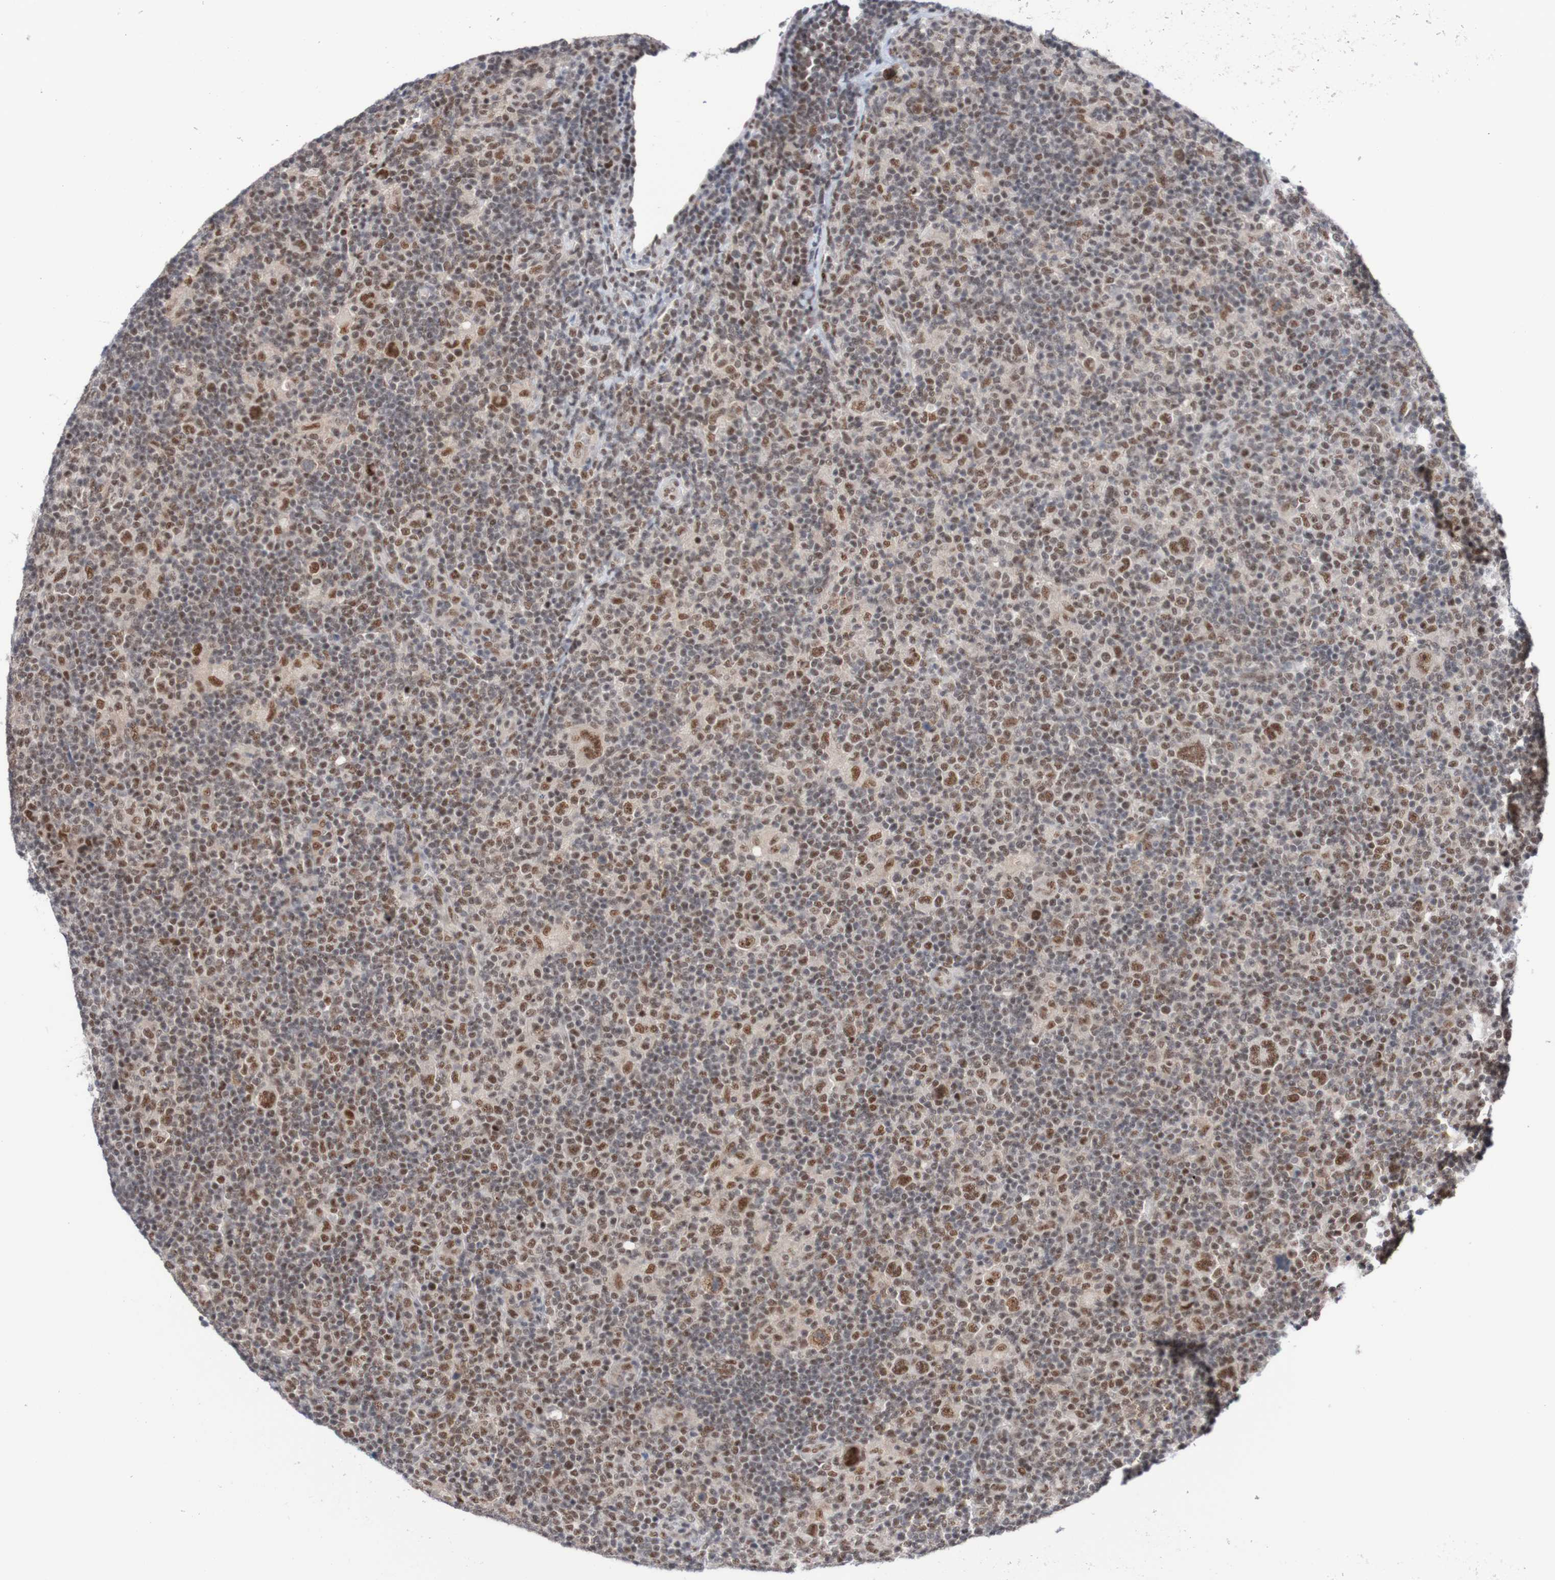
{"staining": {"intensity": "moderate", "quantity": ">75%", "location": "nuclear"}, "tissue": "lymphoma", "cell_type": "Tumor cells", "image_type": "cancer", "snomed": [{"axis": "morphology", "description": "Hodgkin's disease, NOS"}, {"axis": "topography", "description": "Lymph node"}], "caption": "Human lymphoma stained for a protein (brown) displays moderate nuclear positive staining in about >75% of tumor cells.", "gene": "CDC5L", "patient": {"sex": "female", "age": 57}}